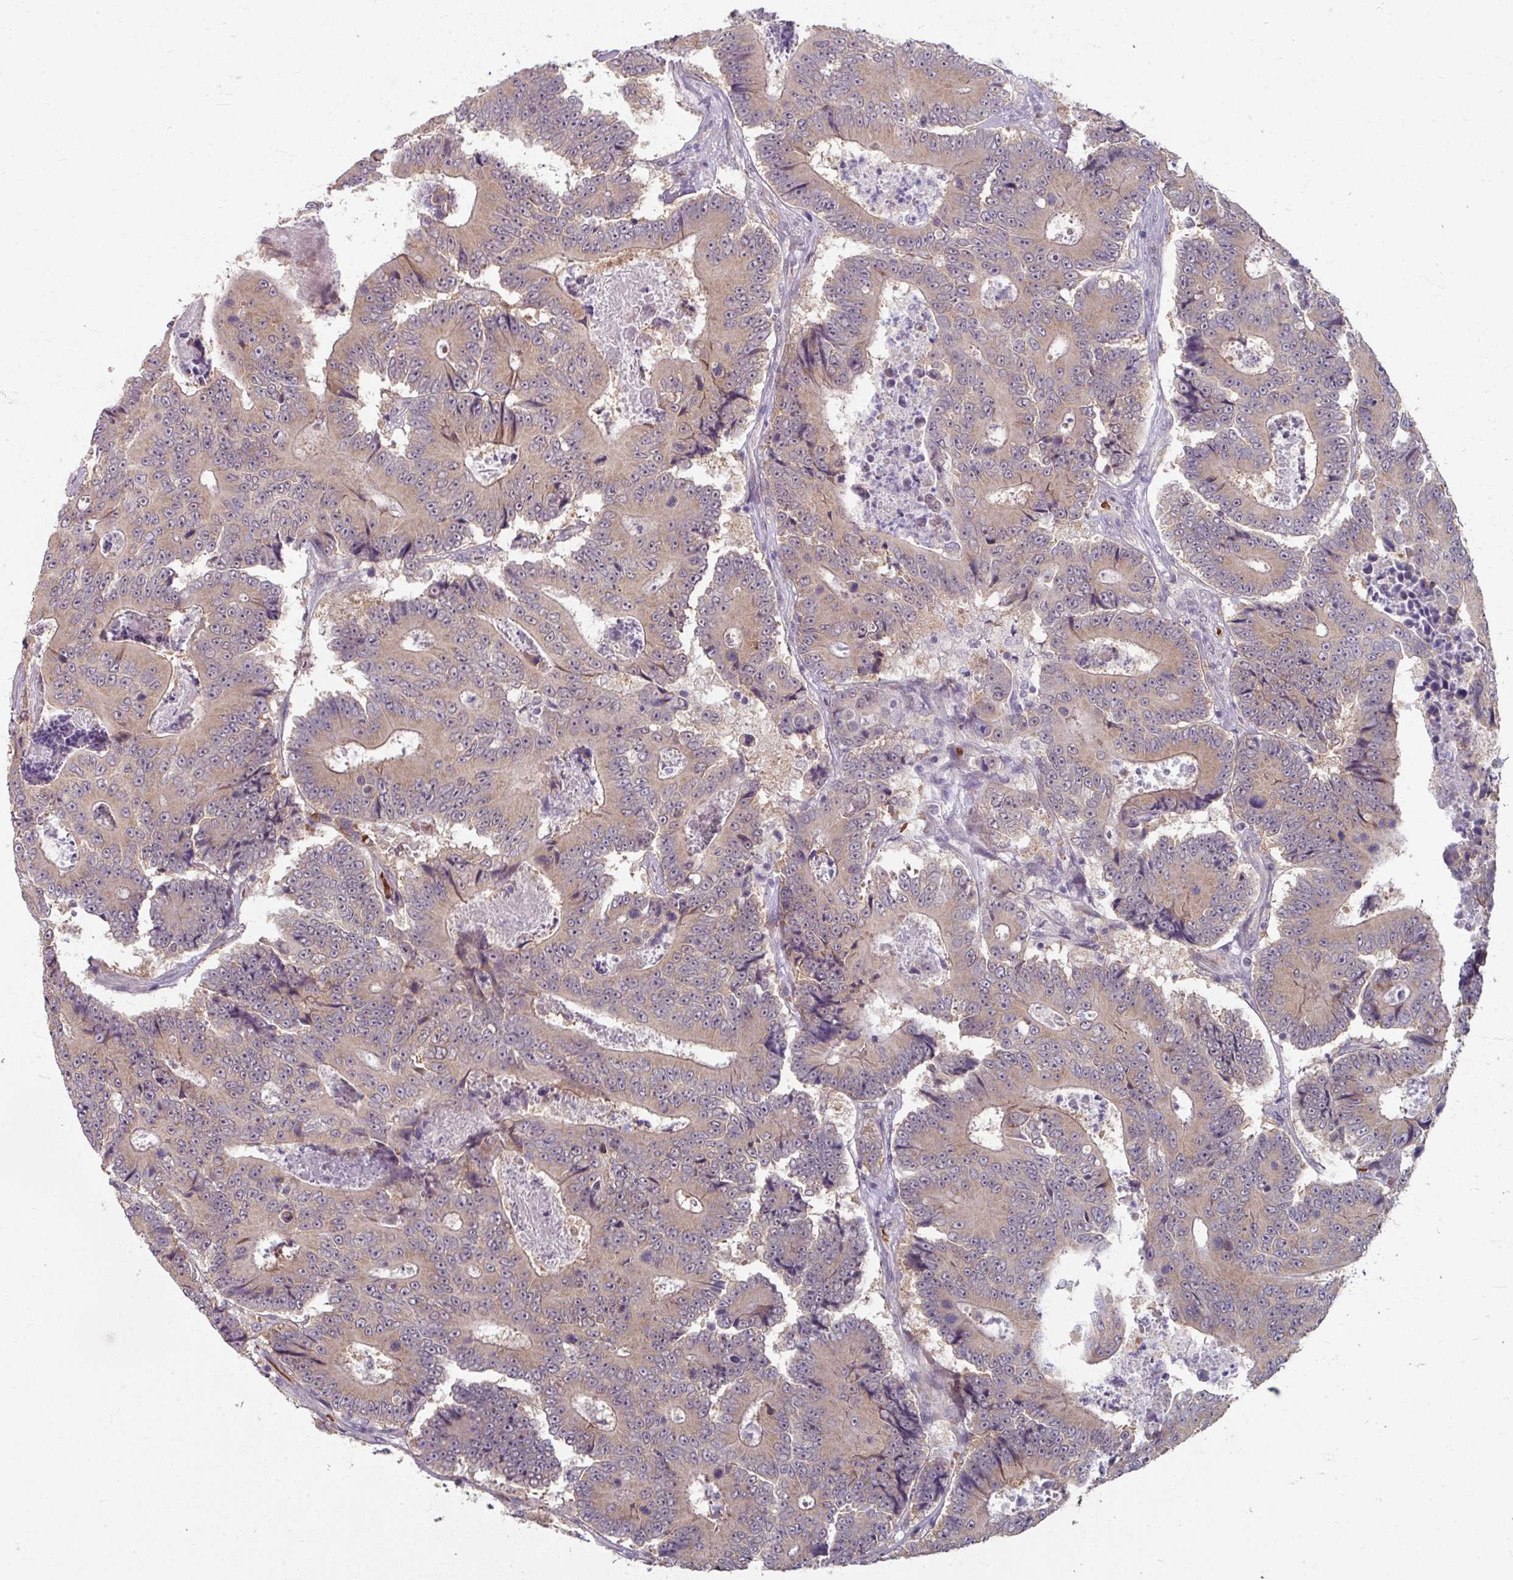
{"staining": {"intensity": "weak", "quantity": ">75%", "location": "cytoplasmic/membranous"}, "tissue": "colorectal cancer", "cell_type": "Tumor cells", "image_type": "cancer", "snomed": [{"axis": "morphology", "description": "Adenocarcinoma, NOS"}, {"axis": "topography", "description": "Colon"}], "caption": "Immunohistochemical staining of colorectal cancer (adenocarcinoma) shows low levels of weak cytoplasmic/membranous protein staining in approximately >75% of tumor cells.", "gene": "KMT5C", "patient": {"sex": "male", "age": 83}}